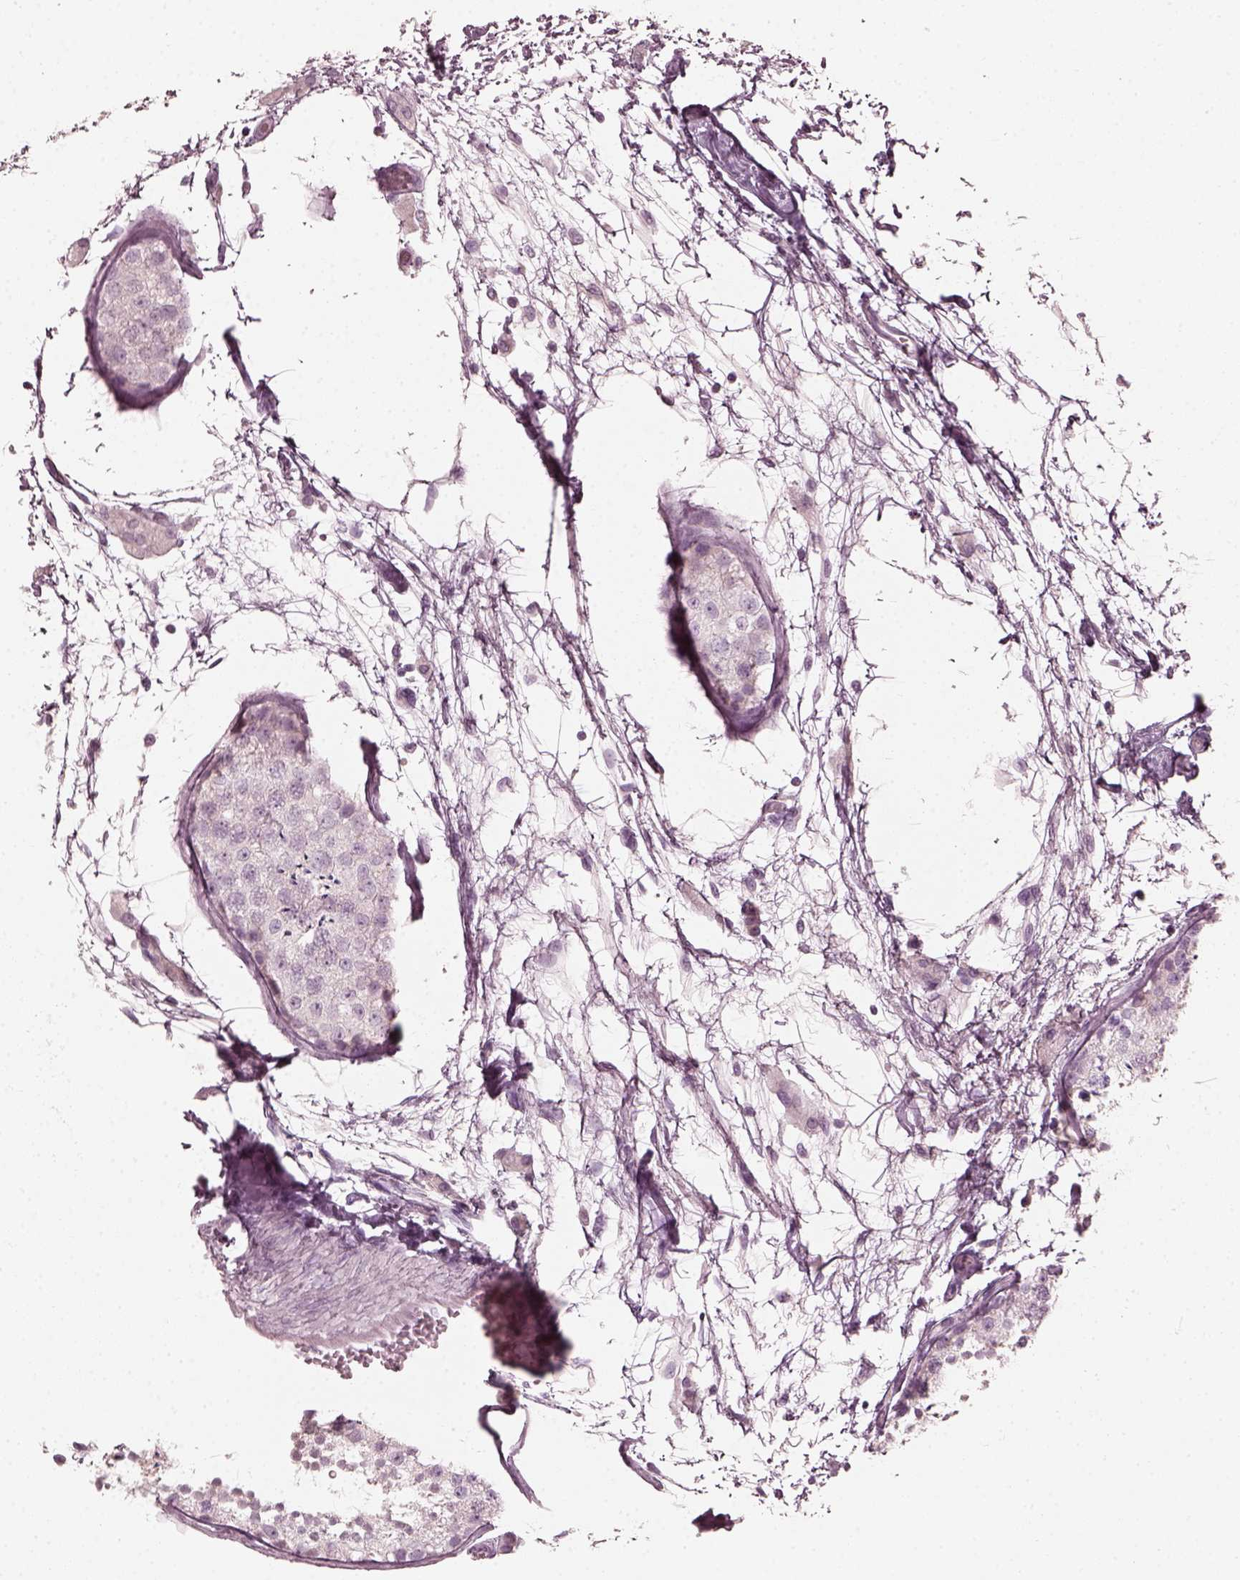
{"staining": {"intensity": "negative", "quantity": "none", "location": "none"}, "tissue": "testis", "cell_type": "Cells in seminiferous ducts", "image_type": "normal", "snomed": [{"axis": "morphology", "description": "Normal tissue, NOS"}, {"axis": "topography", "description": "Testis"}], "caption": "The image reveals no significant staining in cells in seminiferous ducts of testis.", "gene": "SAXO2", "patient": {"sex": "male", "age": 29}}